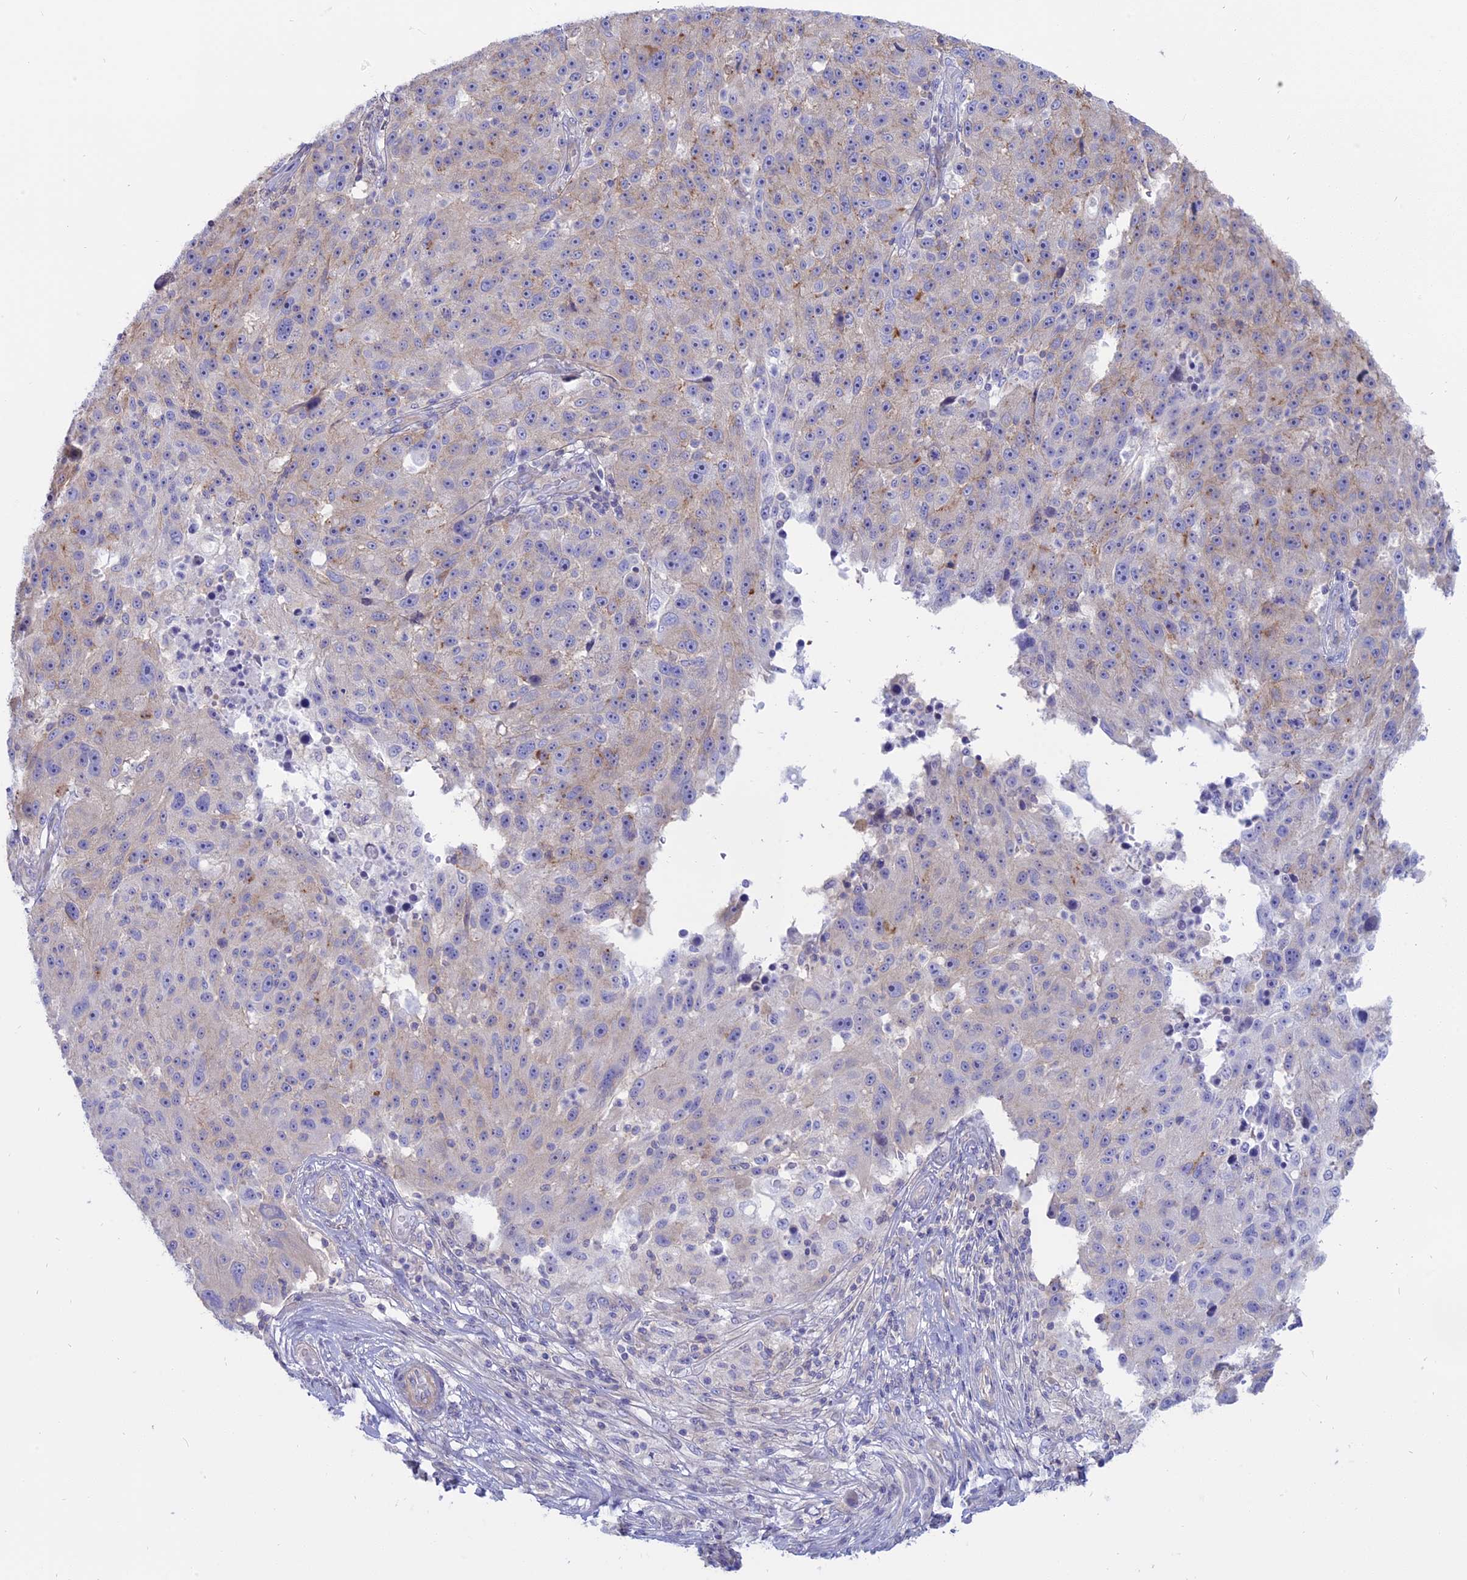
{"staining": {"intensity": "weak", "quantity": "25%-75%", "location": "cytoplasmic/membranous"}, "tissue": "melanoma", "cell_type": "Tumor cells", "image_type": "cancer", "snomed": [{"axis": "morphology", "description": "Malignant melanoma, NOS"}, {"axis": "topography", "description": "Skin"}], "caption": "Human malignant melanoma stained with a protein marker exhibits weak staining in tumor cells.", "gene": "AHCYL1", "patient": {"sex": "male", "age": 53}}